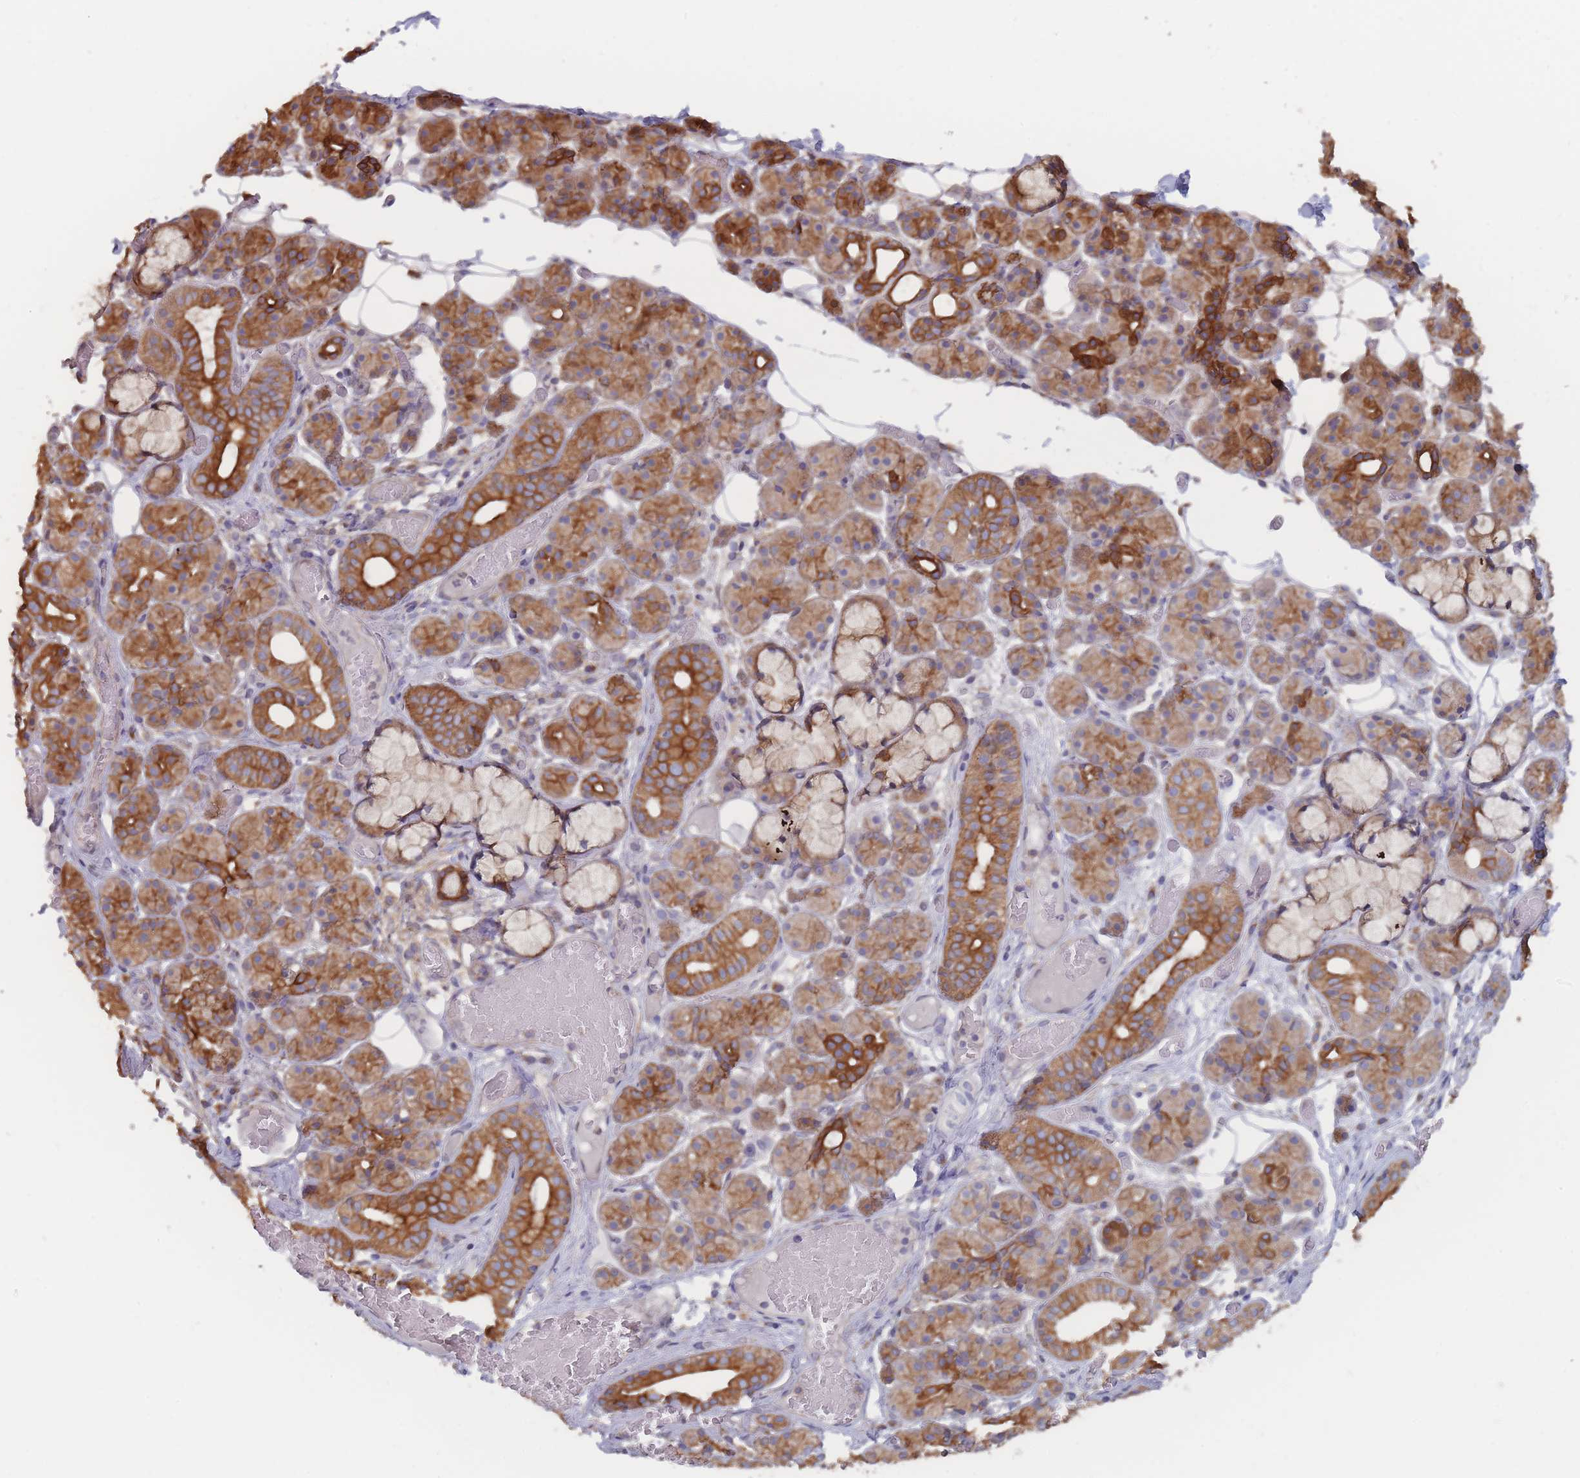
{"staining": {"intensity": "strong", "quantity": "25%-75%", "location": "cytoplasmic/membranous"}, "tissue": "salivary gland", "cell_type": "Glandular cells", "image_type": "normal", "snomed": [{"axis": "morphology", "description": "Normal tissue, NOS"}, {"axis": "topography", "description": "Salivary gland"}], "caption": "The photomicrograph exhibits staining of benign salivary gland, revealing strong cytoplasmic/membranous protein expression (brown color) within glandular cells.", "gene": "EFCC1", "patient": {"sex": "male", "age": 63}}